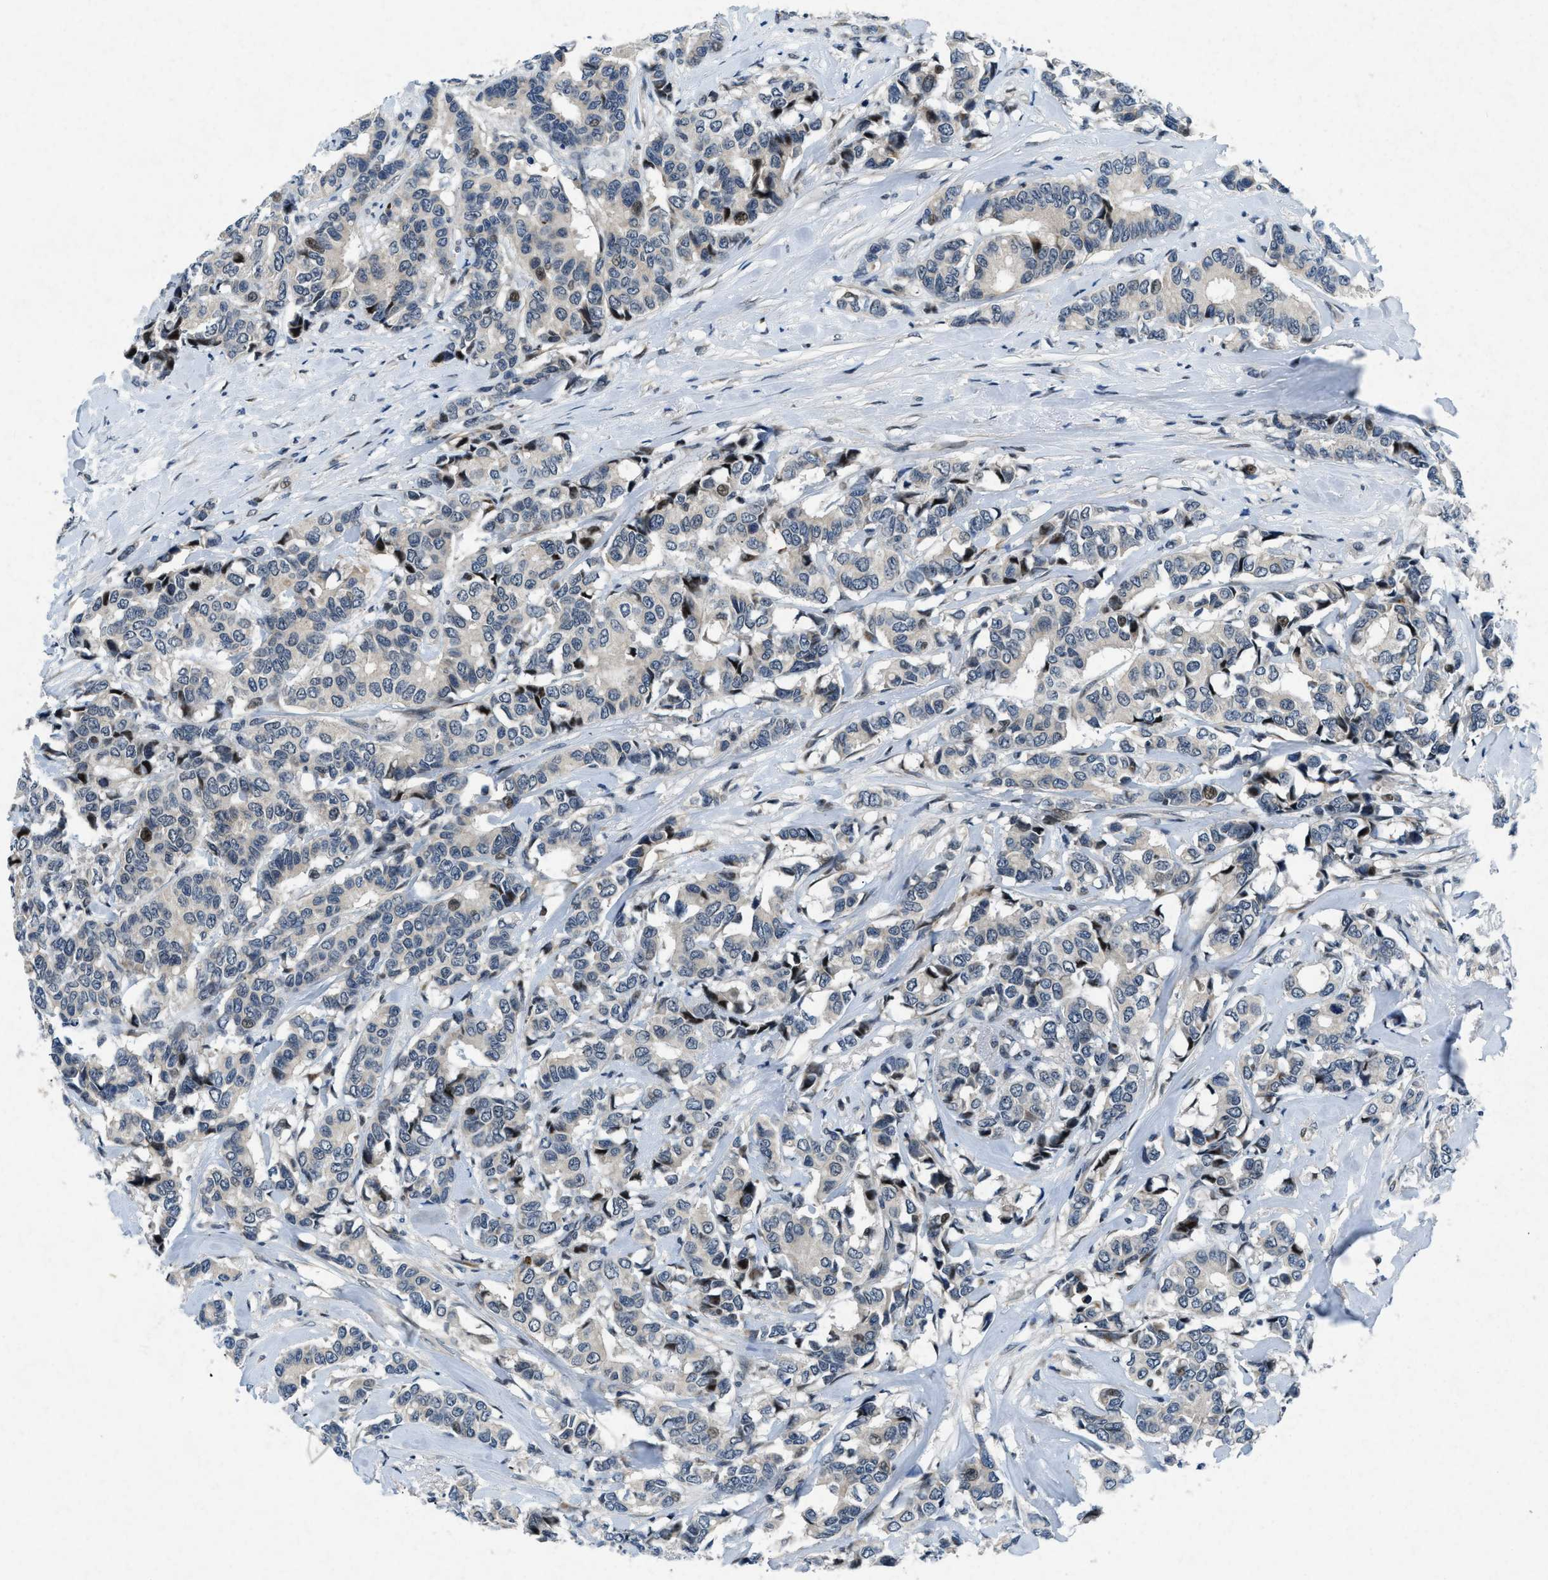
{"staining": {"intensity": "weak", "quantity": "<25%", "location": "nuclear"}, "tissue": "breast cancer", "cell_type": "Tumor cells", "image_type": "cancer", "snomed": [{"axis": "morphology", "description": "Duct carcinoma"}, {"axis": "topography", "description": "Breast"}], "caption": "Immunohistochemical staining of breast infiltrating ductal carcinoma demonstrates no significant staining in tumor cells. (Stains: DAB (3,3'-diaminobenzidine) immunohistochemistry with hematoxylin counter stain, Microscopy: brightfield microscopy at high magnification).", "gene": "PHLDA1", "patient": {"sex": "female", "age": 87}}